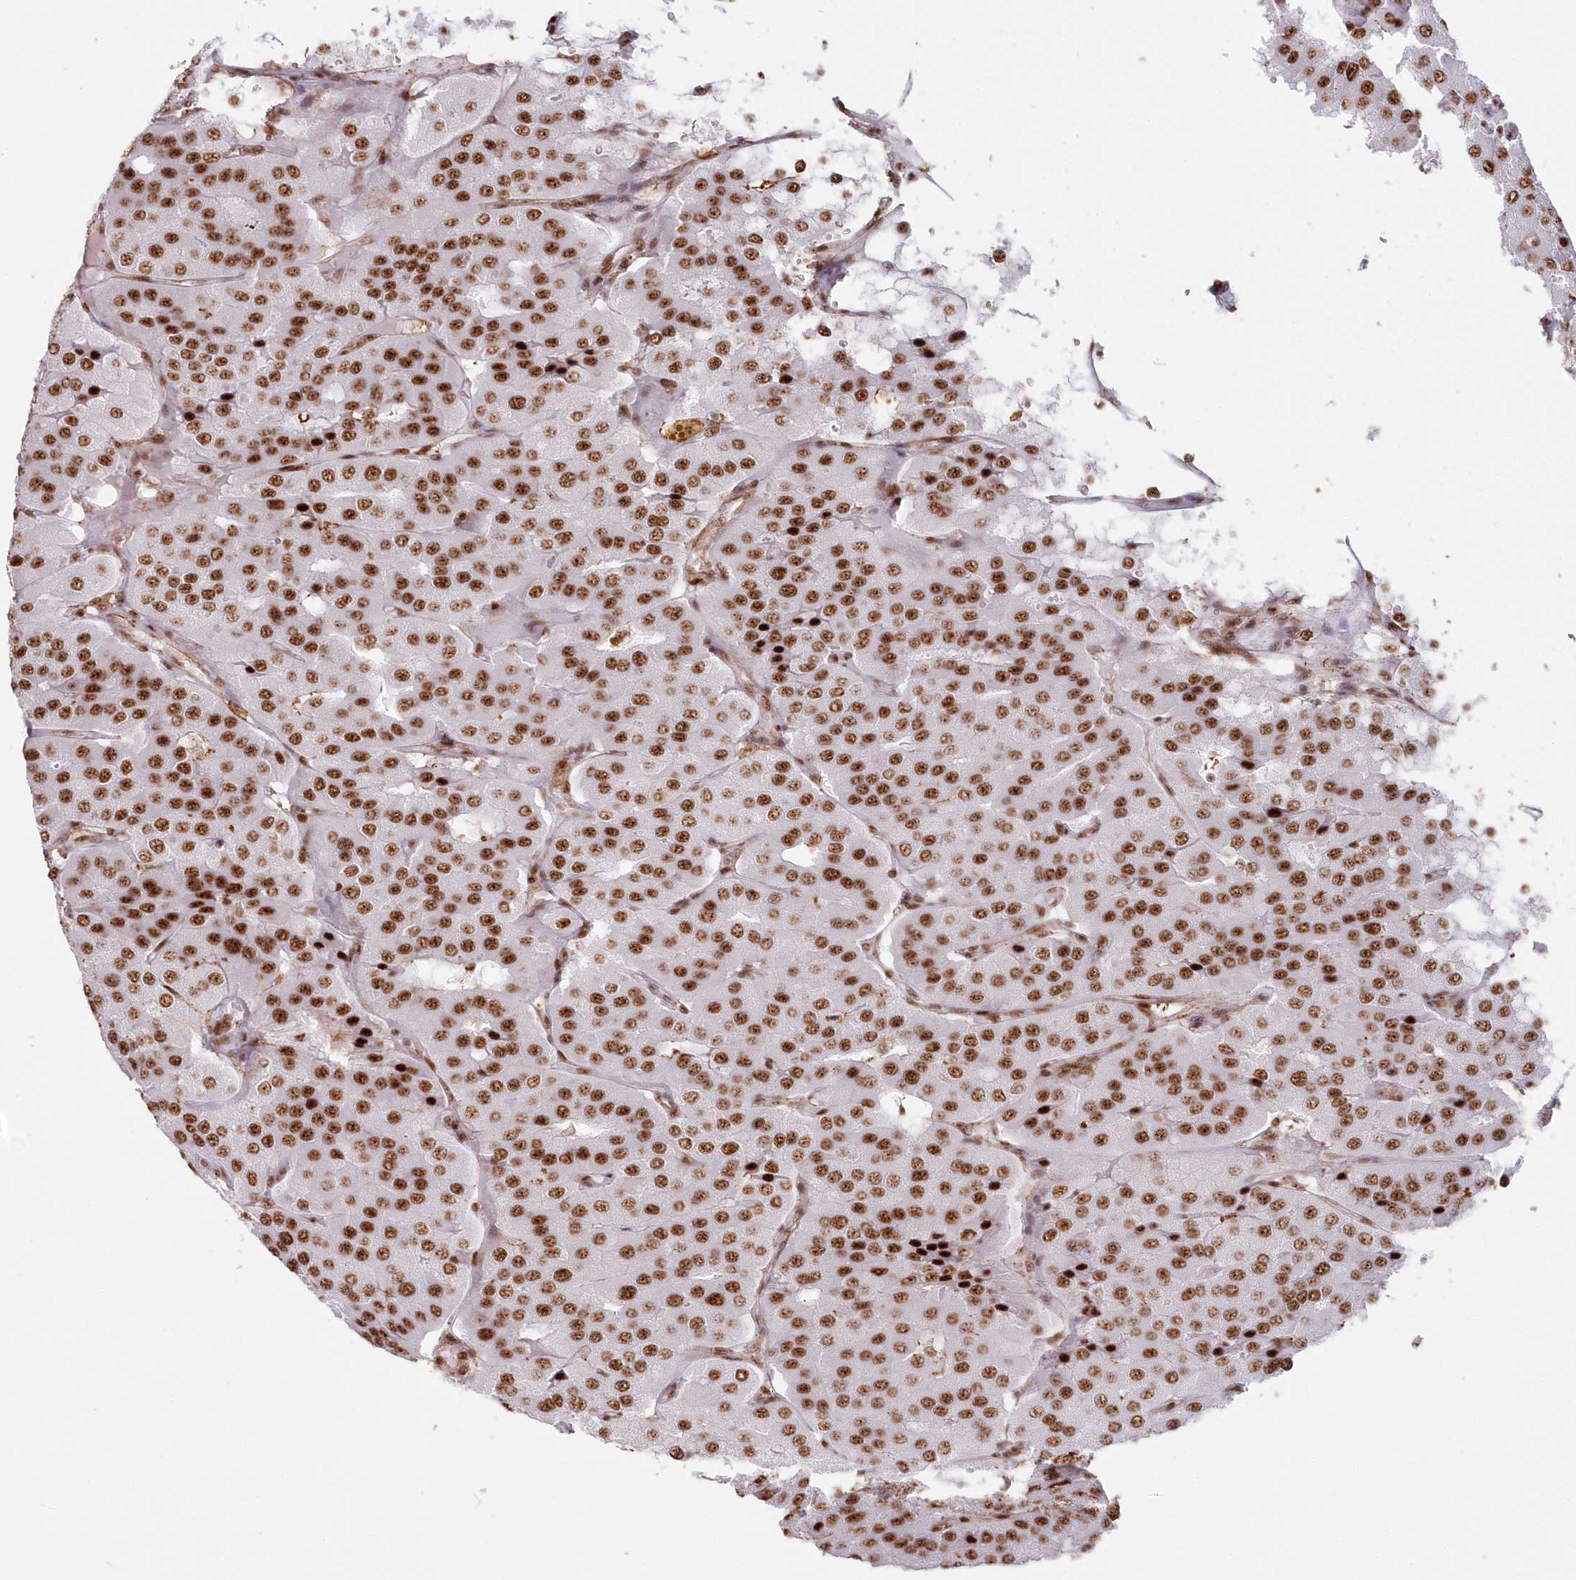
{"staining": {"intensity": "strong", "quantity": ">75%", "location": "nuclear"}, "tissue": "parathyroid gland", "cell_type": "Glandular cells", "image_type": "normal", "snomed": [{"axis": "morphology", "description": "Normal tissue, NOS"}, {"axis": "morphology", "description": "Adenoma, NOS"}, {"axis": "topography", "description": "Parathyroid gland"}], "caption": "Immunohistochemical staining of unremarkable parathyroid gland reveals >75% levels of strong nuclear protein expression in approximately >75% of glandular cells. (DAB IHC with brightfield microscopy, high magnification).", "gene": "DDX46", "patient": {"sex": "female", "age": 86}}